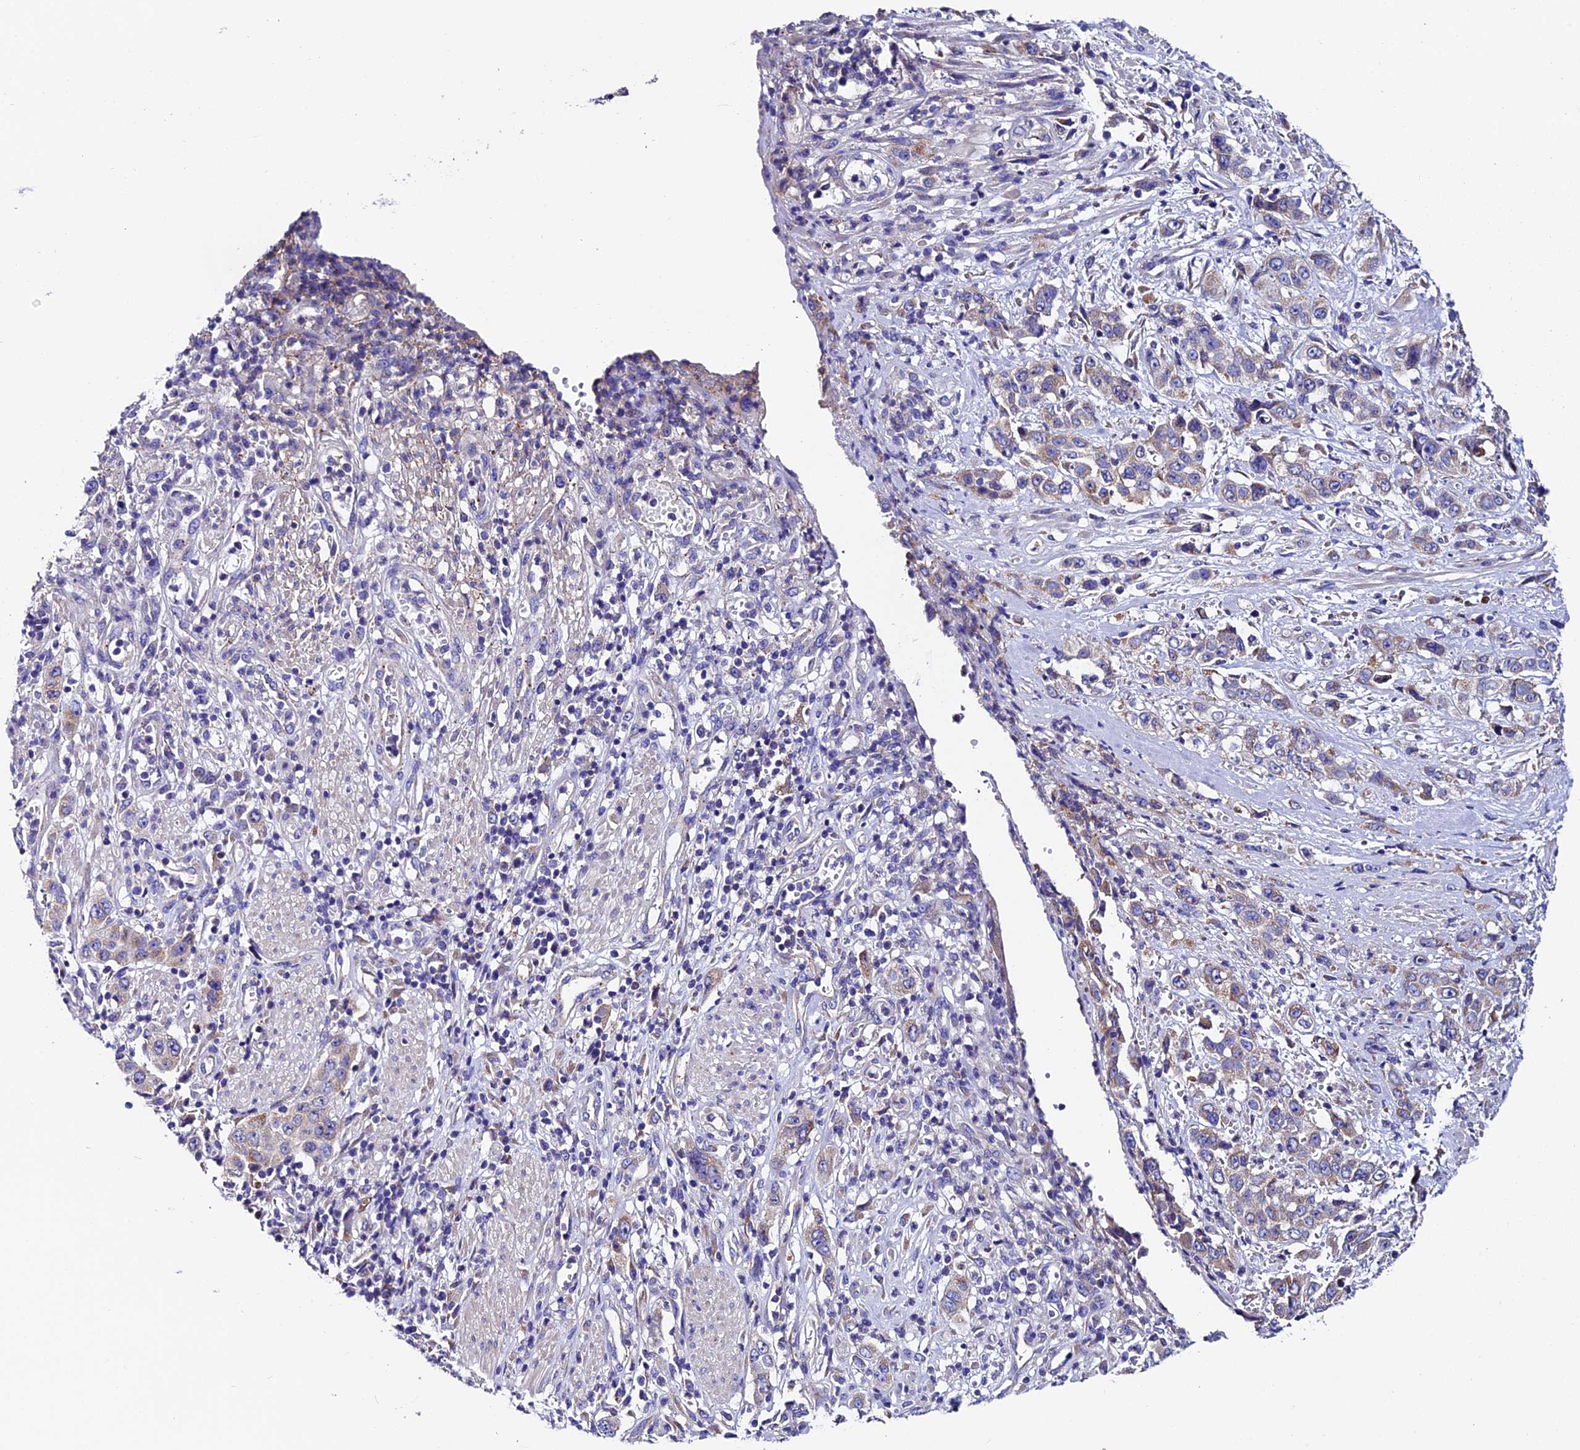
{"staining": {"intensity": "weak", "quantity": "25%-75%", "location": "cytoplasmic/membranous"}, "tissue": "stomach cancer", "cell_type": "Tumor cells", "image_type": "cancer", "snomed": [{"axis": "morphology", "description": "Adenocarcinoma, NOS"}, {"axis": "topography", "description": "Stomach, upper"}], "caption": "Protein expression analysis of stomach cancer reveals weak cytoplasmic/membranous staining in about 25%-75% of tumor cells. (brown staining indicates protein expression, while blue staining denotes nuclei).", "gene": "COMTD1", "patient": {"sex": "male", "age": 62}}